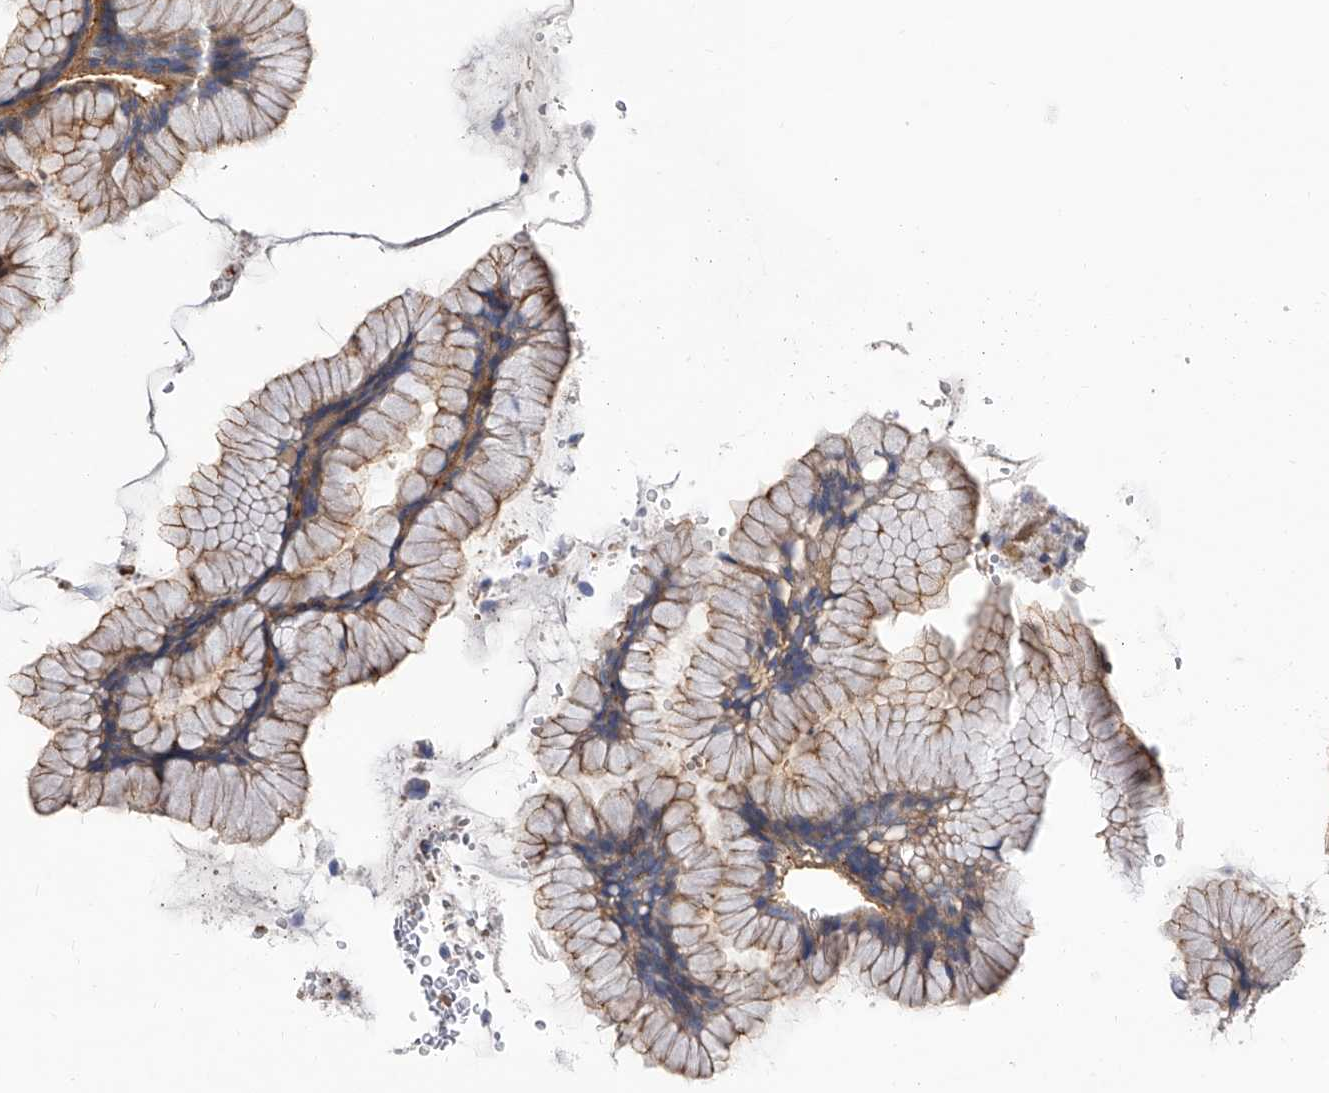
{"staining": {"intensity": "moderate", "quantity": ">75%", "location": "cytoplasmic/membranous"}, "tissue": "stomach", "cell_type": "Glandular cells", "image_type": "normal", "snomed": [{"axis": "morphology", "description": "Normal tissue, NOS"}, {"axis": "topography", "description": "Stomach, upper"}, {"axis": "topography", "description": "Stomach"}], "caption": "IHC (DAB) staining of normal stomach reveals moderate cytoplasmic/membranous protein expression in about >75% of glandular cells.", "gene": "PISD", "patient": {"sex": "male", "age": 48}}